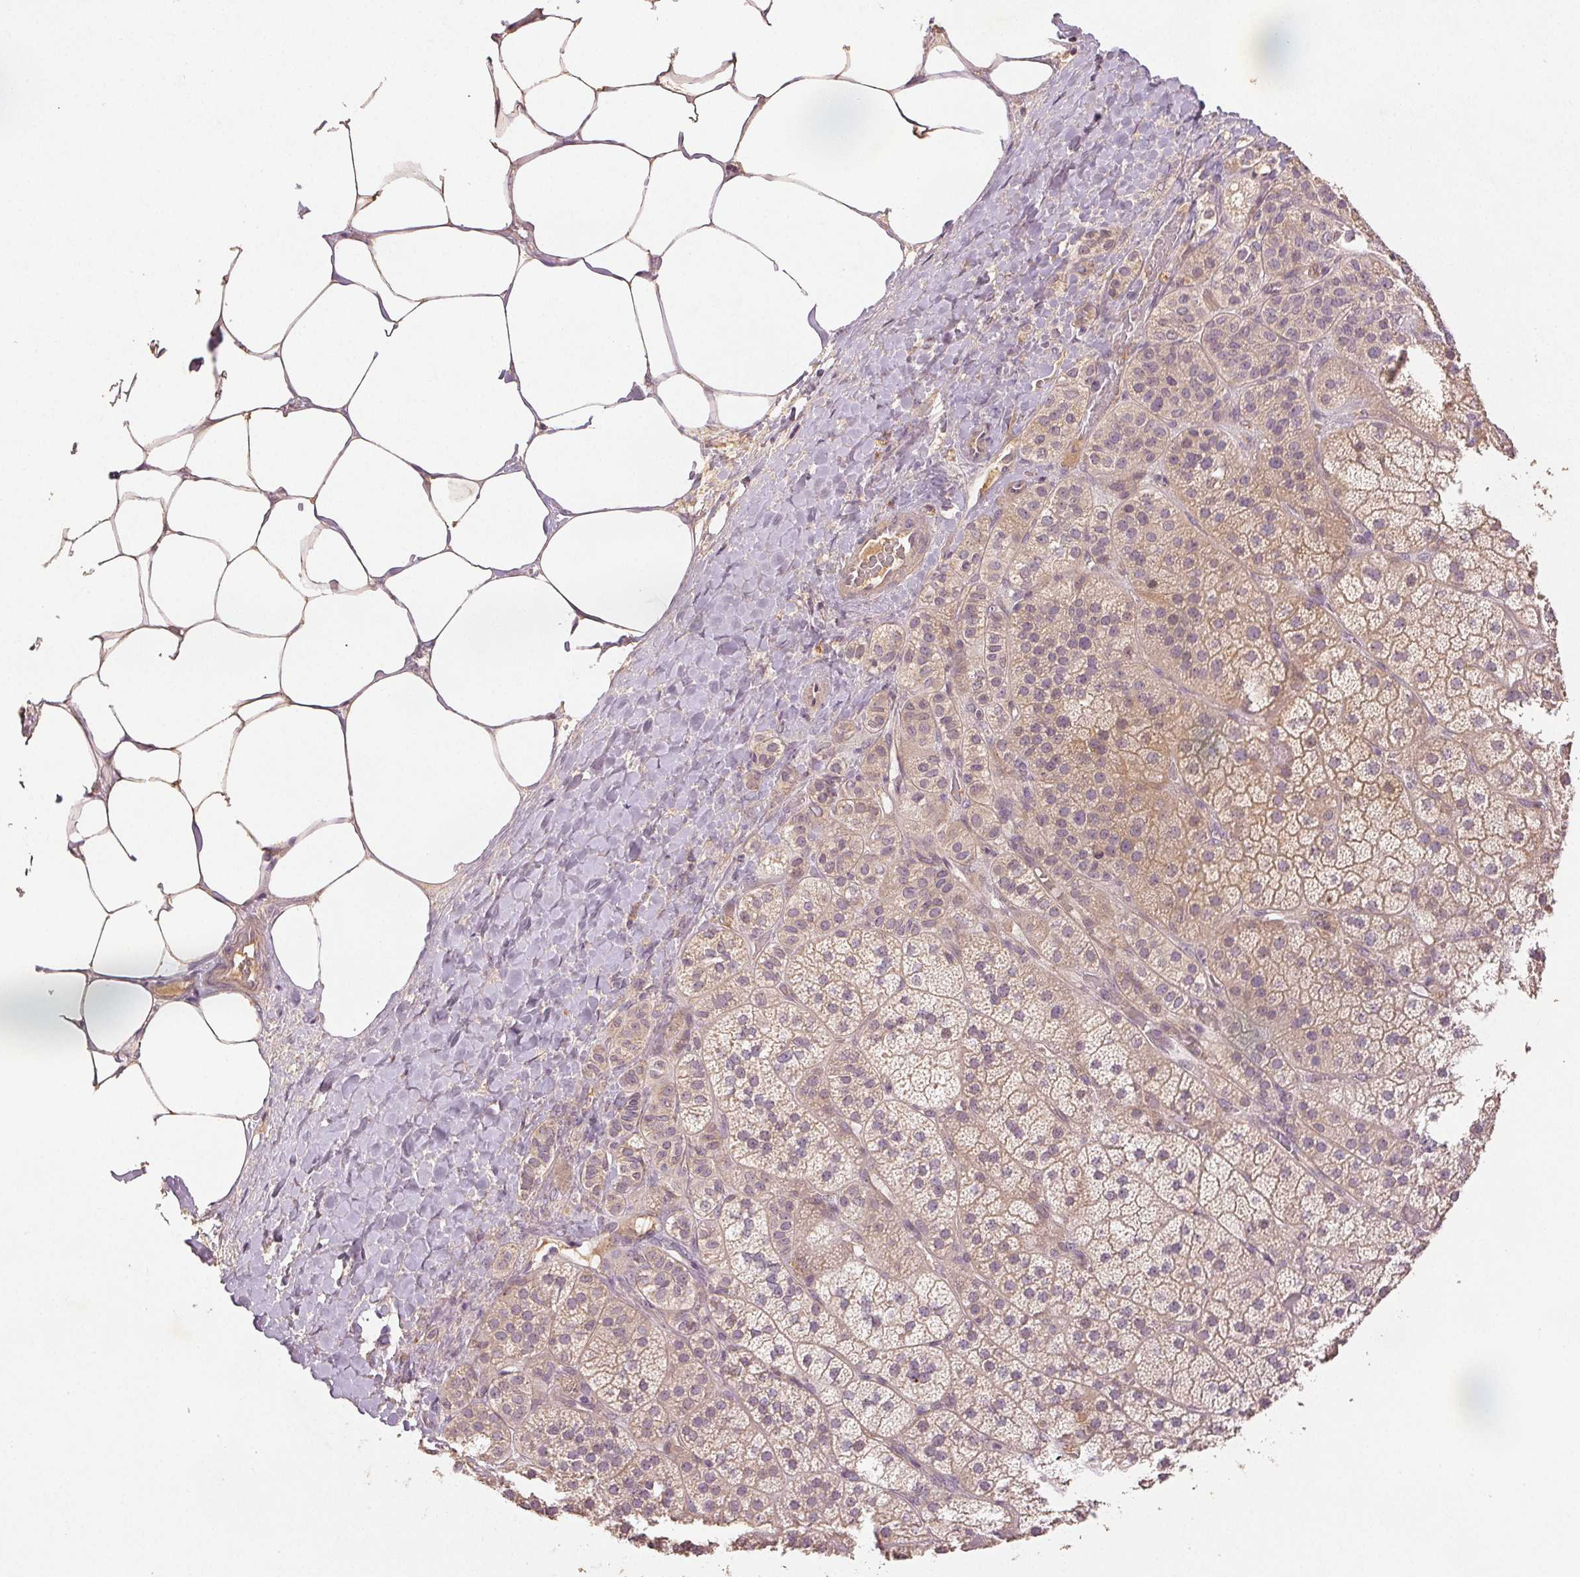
{"staining": {"intensity": "moderate", "quantity": "25%-75%", "location": "cytoplasmic/membranous"}, "tissue": "adrenal gland", "cell_type": "Glandular cells", "image_type": "normal", "snomed": [{"axis": "morphology", "description": "Normal tissue, NOS"}, {"axis": "topography", "description": "Adrenal gland"}], "caption": "Immunohistochemical staining of unremarkable adrenal gland exhibits medium levels of moderate cytoplasmic/membranous positivity in about 25%-75% of glandular cells.", "gene": "YIF1B", "patient": {"sex": "male", "age": 57}}